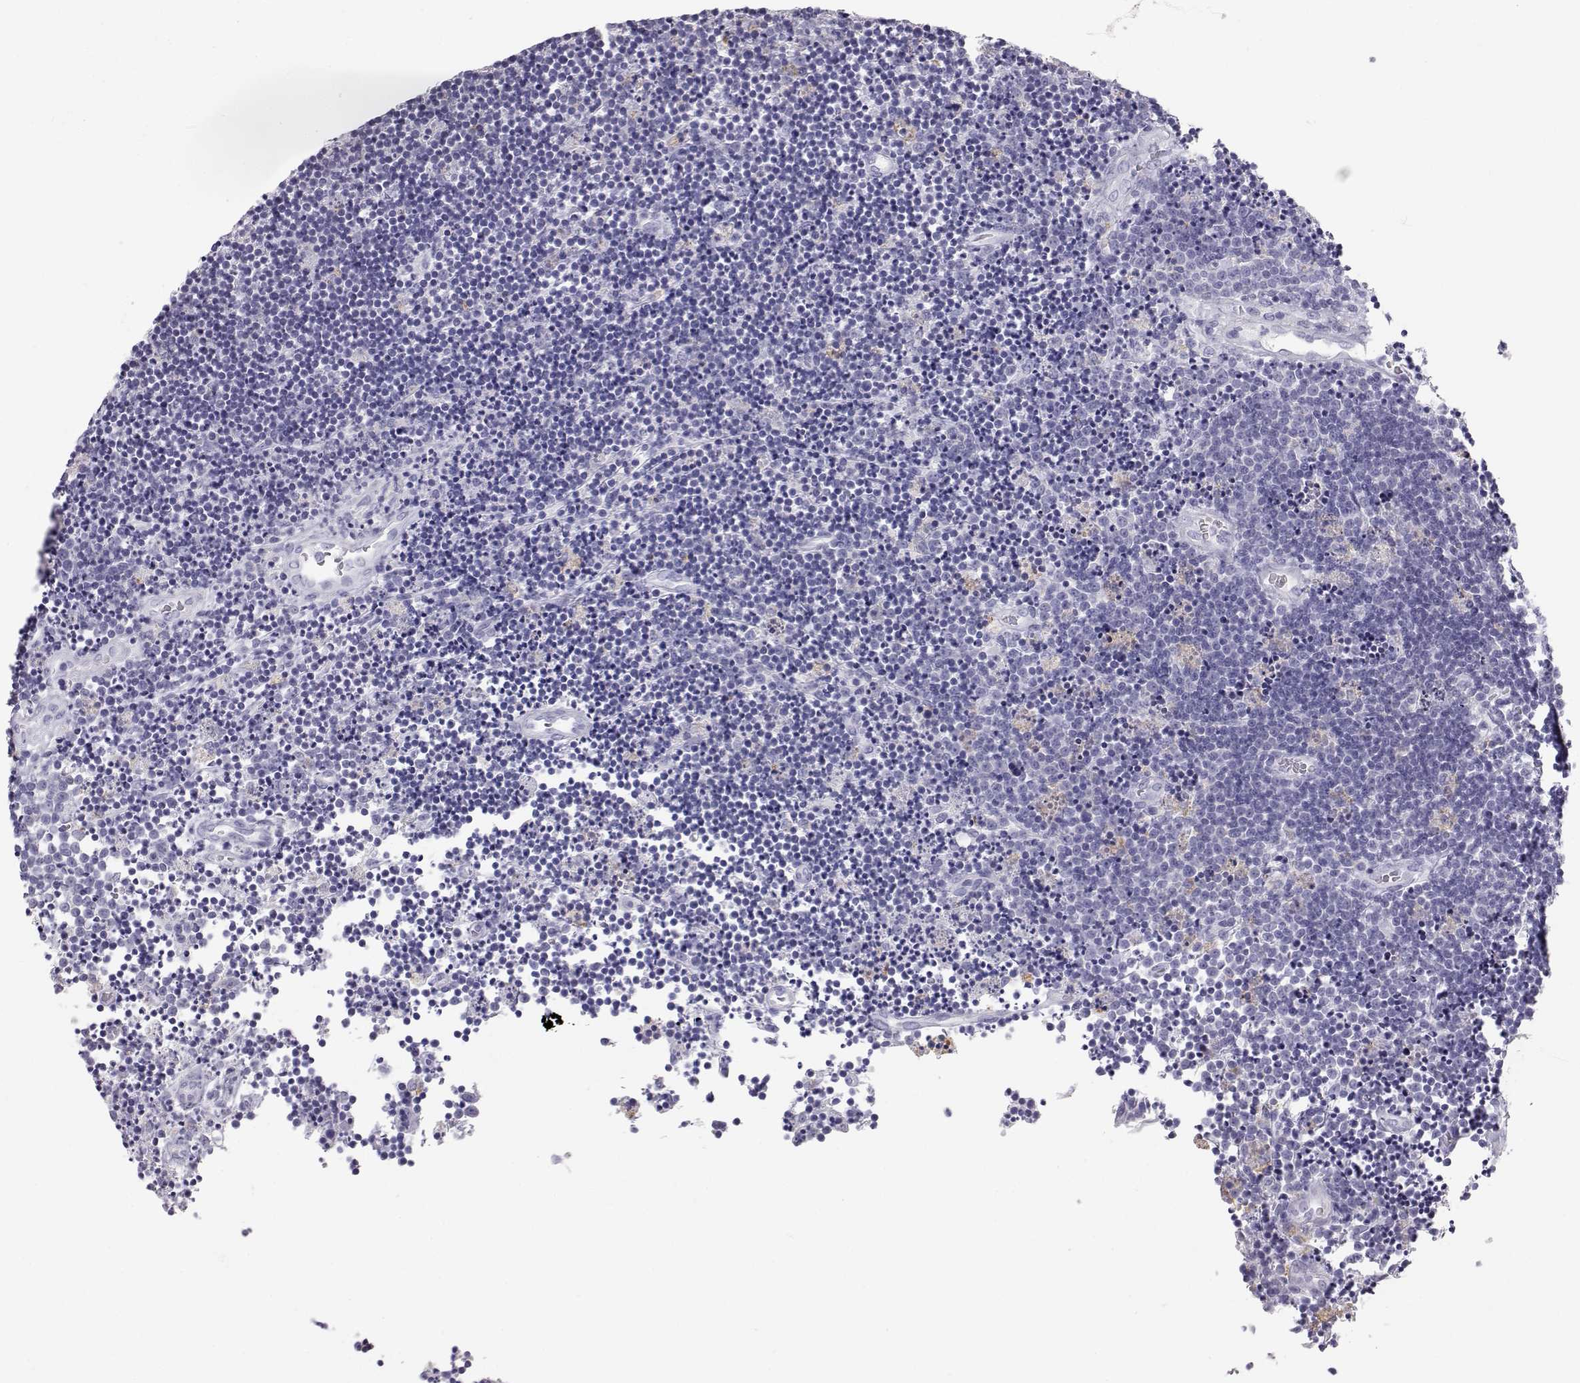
{"staining": {"intensity": "negative", "quantity": "none", "location": "none"}, "tissue": "lymphoma", "cell_type": "Tumor cells", "image_type": "cancer", "snomed": [{"axis": "morphology", "description": "Malignant lymphoma, non-Hodgkin's type, Low grade"}, {"axis": "topography", "description": "Brain"}], "caption": "Immunohistochemical staining of human low-grade malignant lymphoma, non-Hodgkin's type displays no significant positivity in tumor cells.", "gene": "ITLN2", "patient": {"sex": "female", "age": 66}}